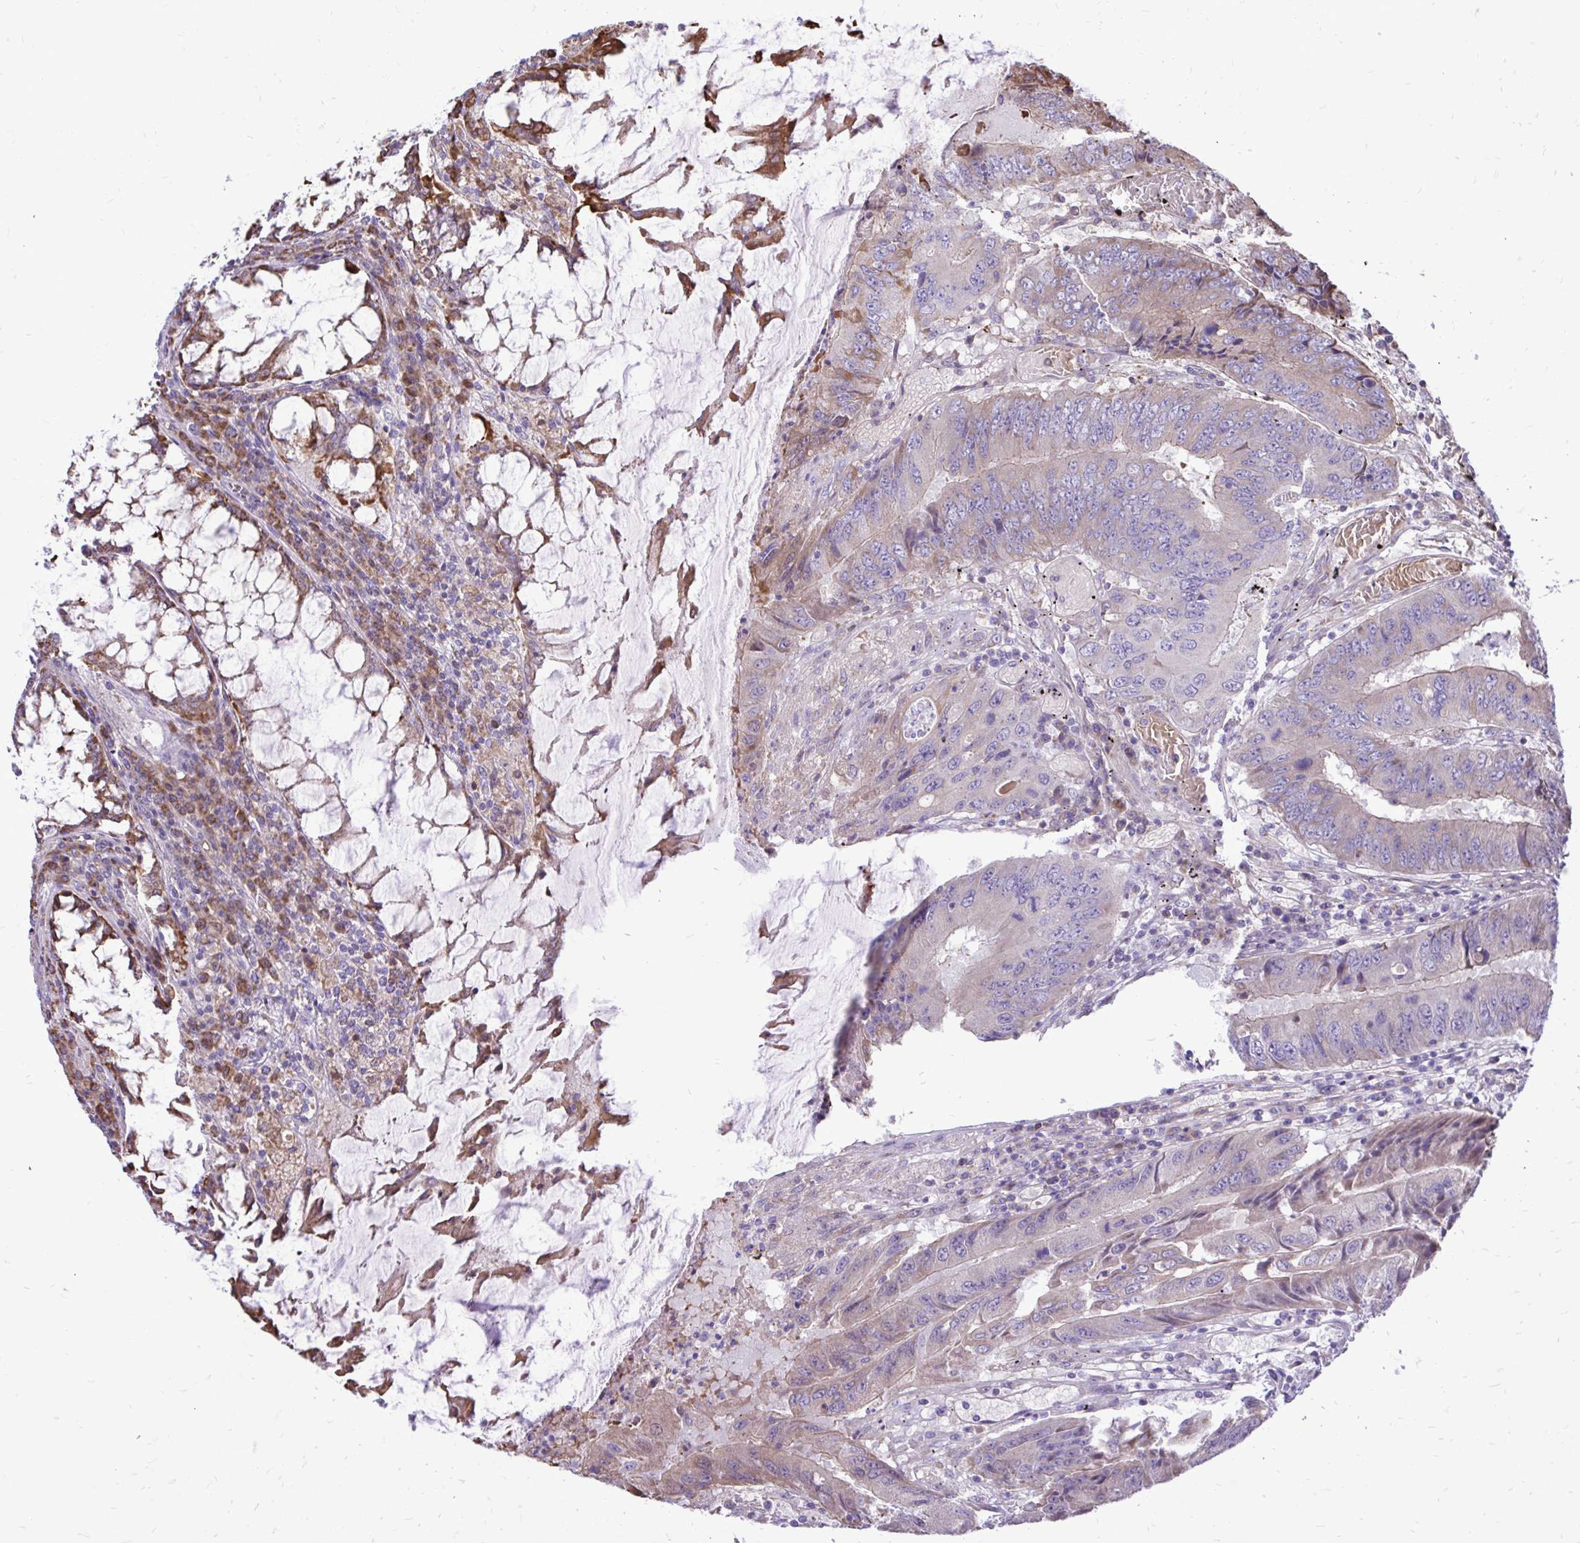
{"staining": {"intensity": "weak", "quantity": "<25%", "location": "cytoplasmic/membranous"}, "tissue": "colorectal cancer", "cell_type": "Tumor cells", "image_type": "cancer", "snomed": [{"axis": "morphology", "description": "Adenocarcinoma, NOS"}, {"axis": "topography", "description": "Colon"}], "caption": "Tumor cells show no significant protein staining in colorectal adenocarcinoma.", "gene": "ATP13A2", "patient": {"sex": "male", "age": 53}}